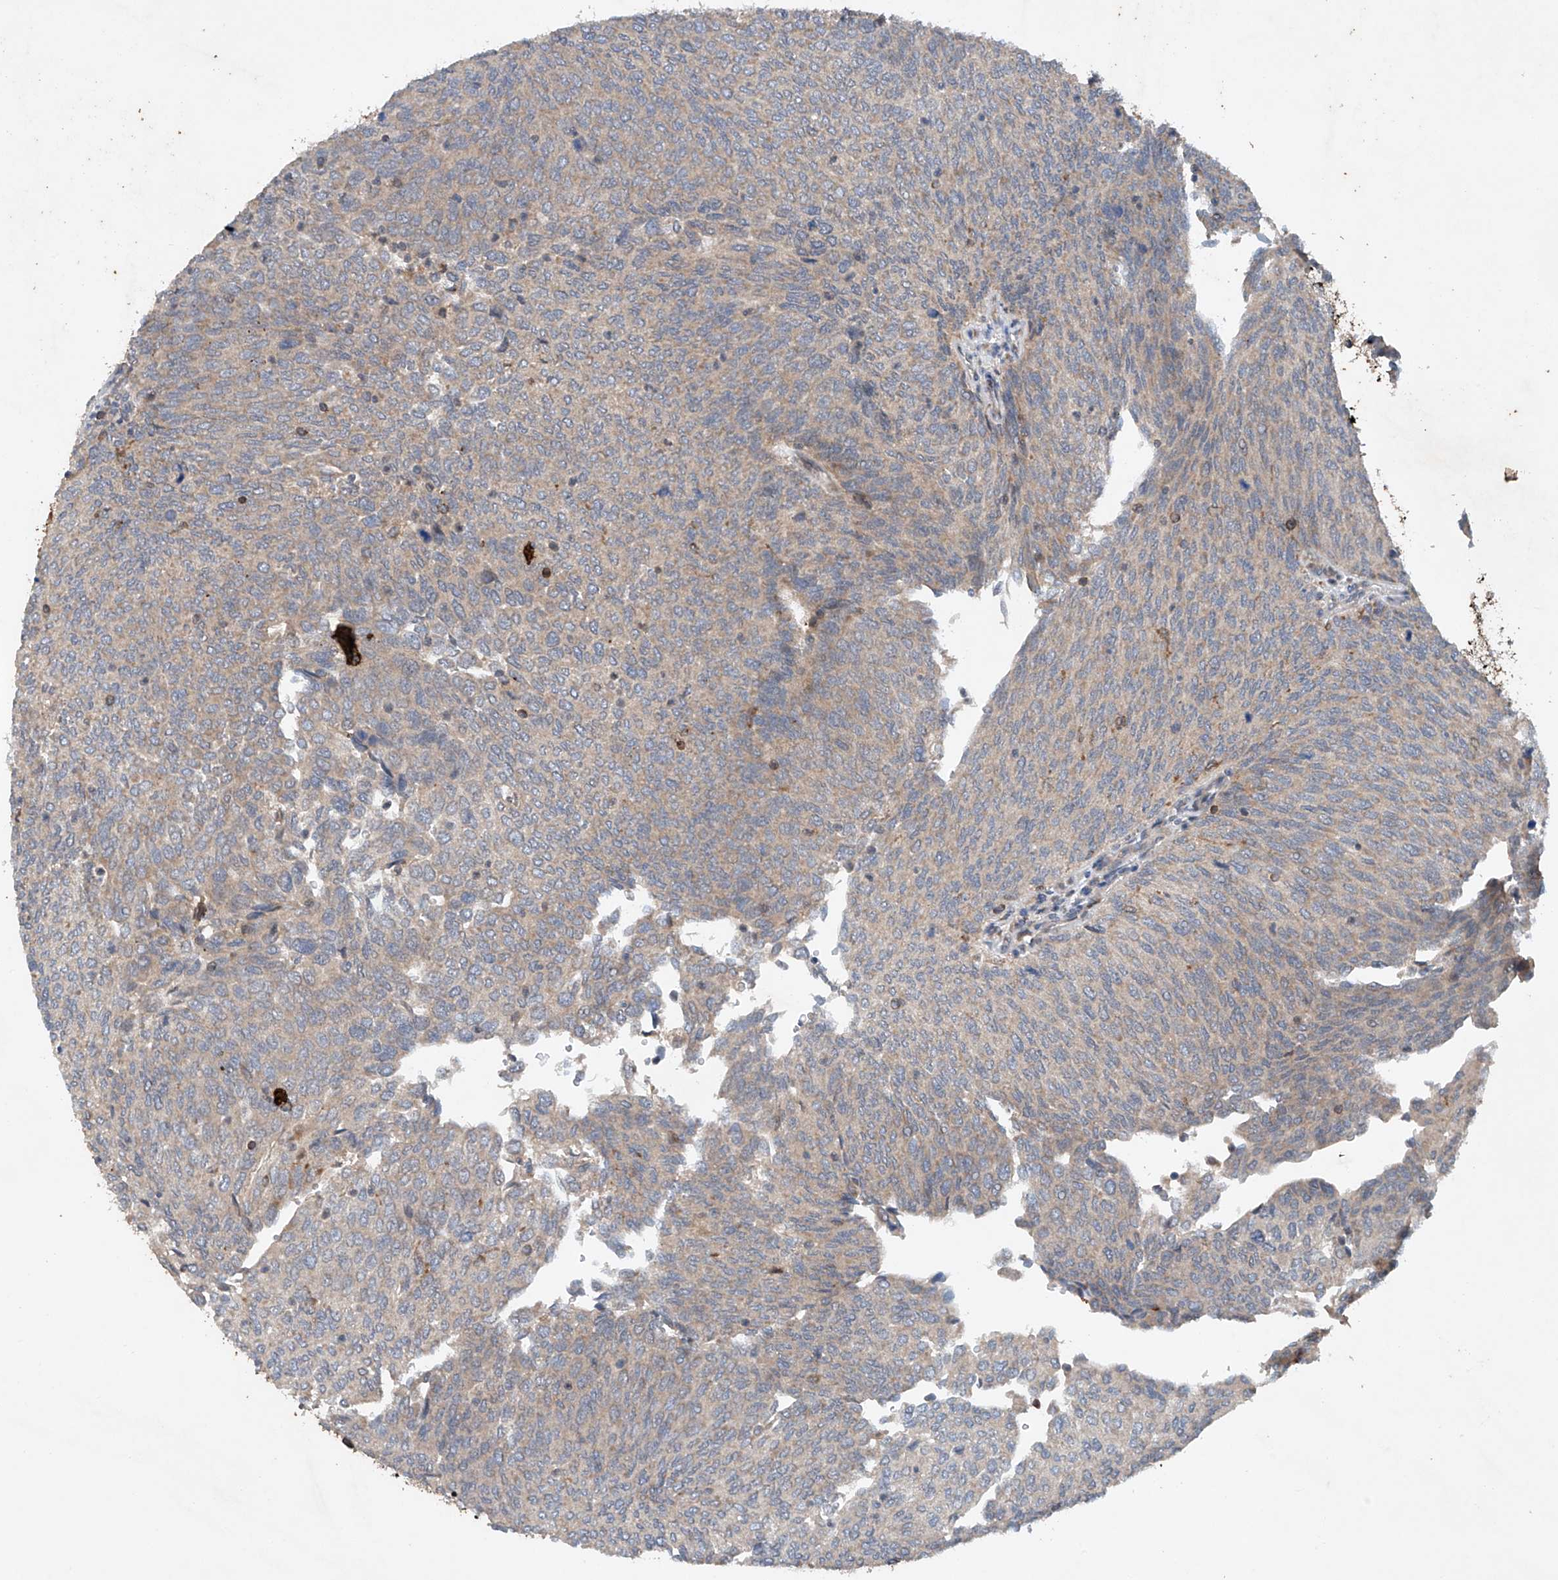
{"staining": {"intensity": "weak", "quantity": "25%-75%", "location": "cytoplasmic/membranous"}, "tissue": "urothelial cancer", "cell_type": "Tumor cells", "image_type": "cancer", "snomed": [{"axis": "morphology", "description": "Urothelial carcinoma, Low grade"}, {"axis": "topography", "description": "Urinary bladder"}], "caption": "Brown immunohistochemical staining in low-grade urothelial carcinoma reveals weak cytoplasmic/membranous positivity in approximately 25%-75% of tumor cells. The protein is stained brown, and the nuclei are stained in blue (DAB IHC with brightfield microscopy, high magnification).", "gene": "CEP85L", "patient": {"sex": "female", "age": 79}}